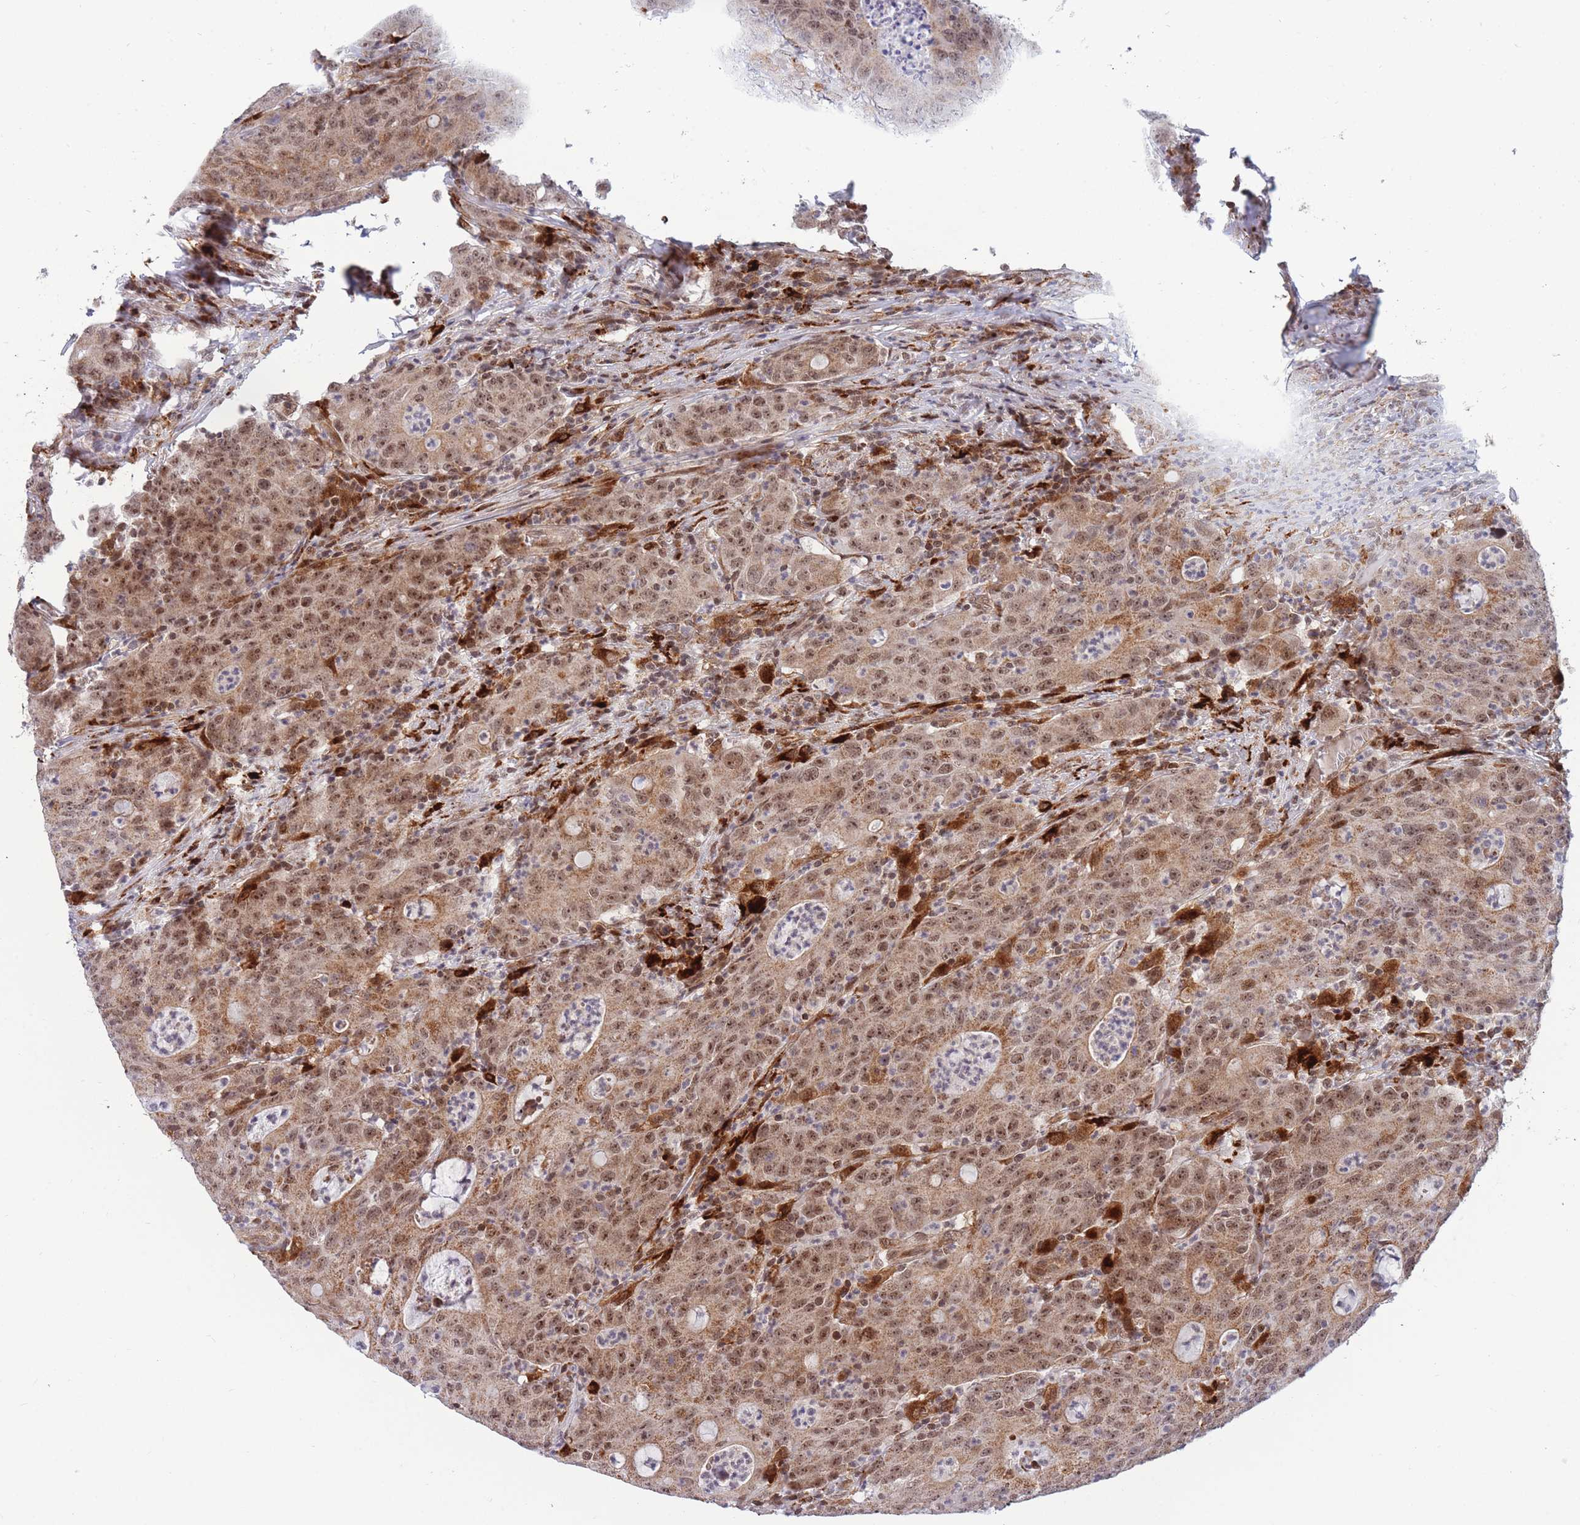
{"staining": {"intensity": "moderate", "quantity": ">75%", "location": "cytoplasmic/membranous,nuclear"}, "tissue": "colorectal cancer", "cell_type": "Tumor cells", "image_type": "cancer", "snomed": [{"axis": "morphology", "description": "Adenocarcinoma, NOS"}, {"axis": "topography", "description": "Colon"}], "caption": "Protein staining shows moderate cytoplasmic/membranous and nuclear staining in about >75% of tumor cells in colorectal adenocarcinoma.", "gene": "BOD1L1", "patient": {"sex": "male", "age": 83}}